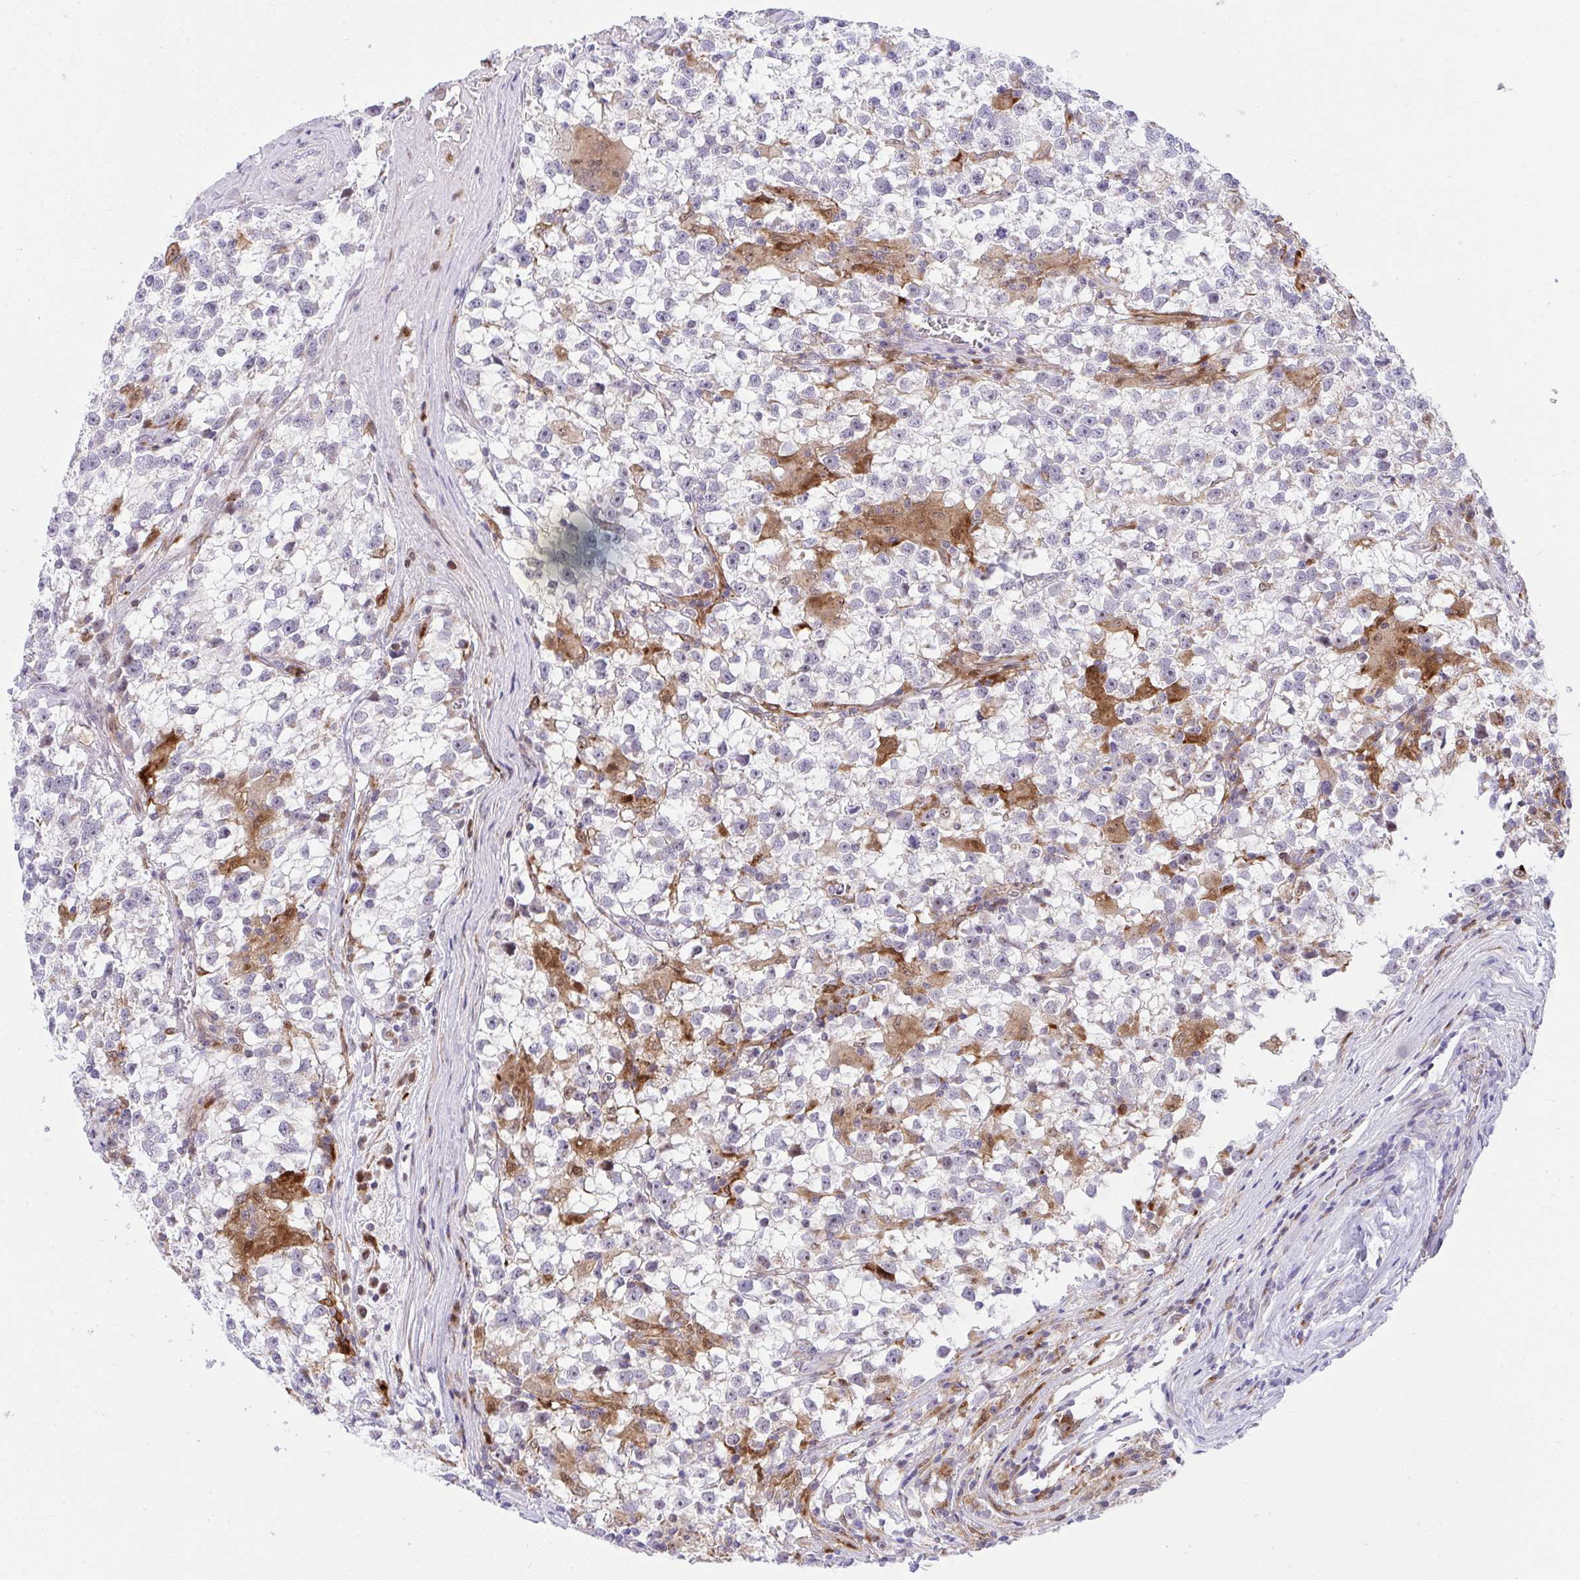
{"staining": {"intensity": "negative", "quantity": "none", "location": "none"}, "tissue": "testis cancer", "cell_type": "Tumor cells", "image_type": "cancer", "snomed": [{"axis": "morphology", "description": "Seminoma, NOS"}, {"axis": "topography", "description": "Testis"}], "caption": "This image is of seminoma (testis) stained with immunohistochemistry to label a protein in brown with the nuclei are counter-stained blue. There is no positivity in tumor cells. Nuclei are stained in blue.", "gene": "ZNF554", "patient": {"sex": "male", "age": 31}}